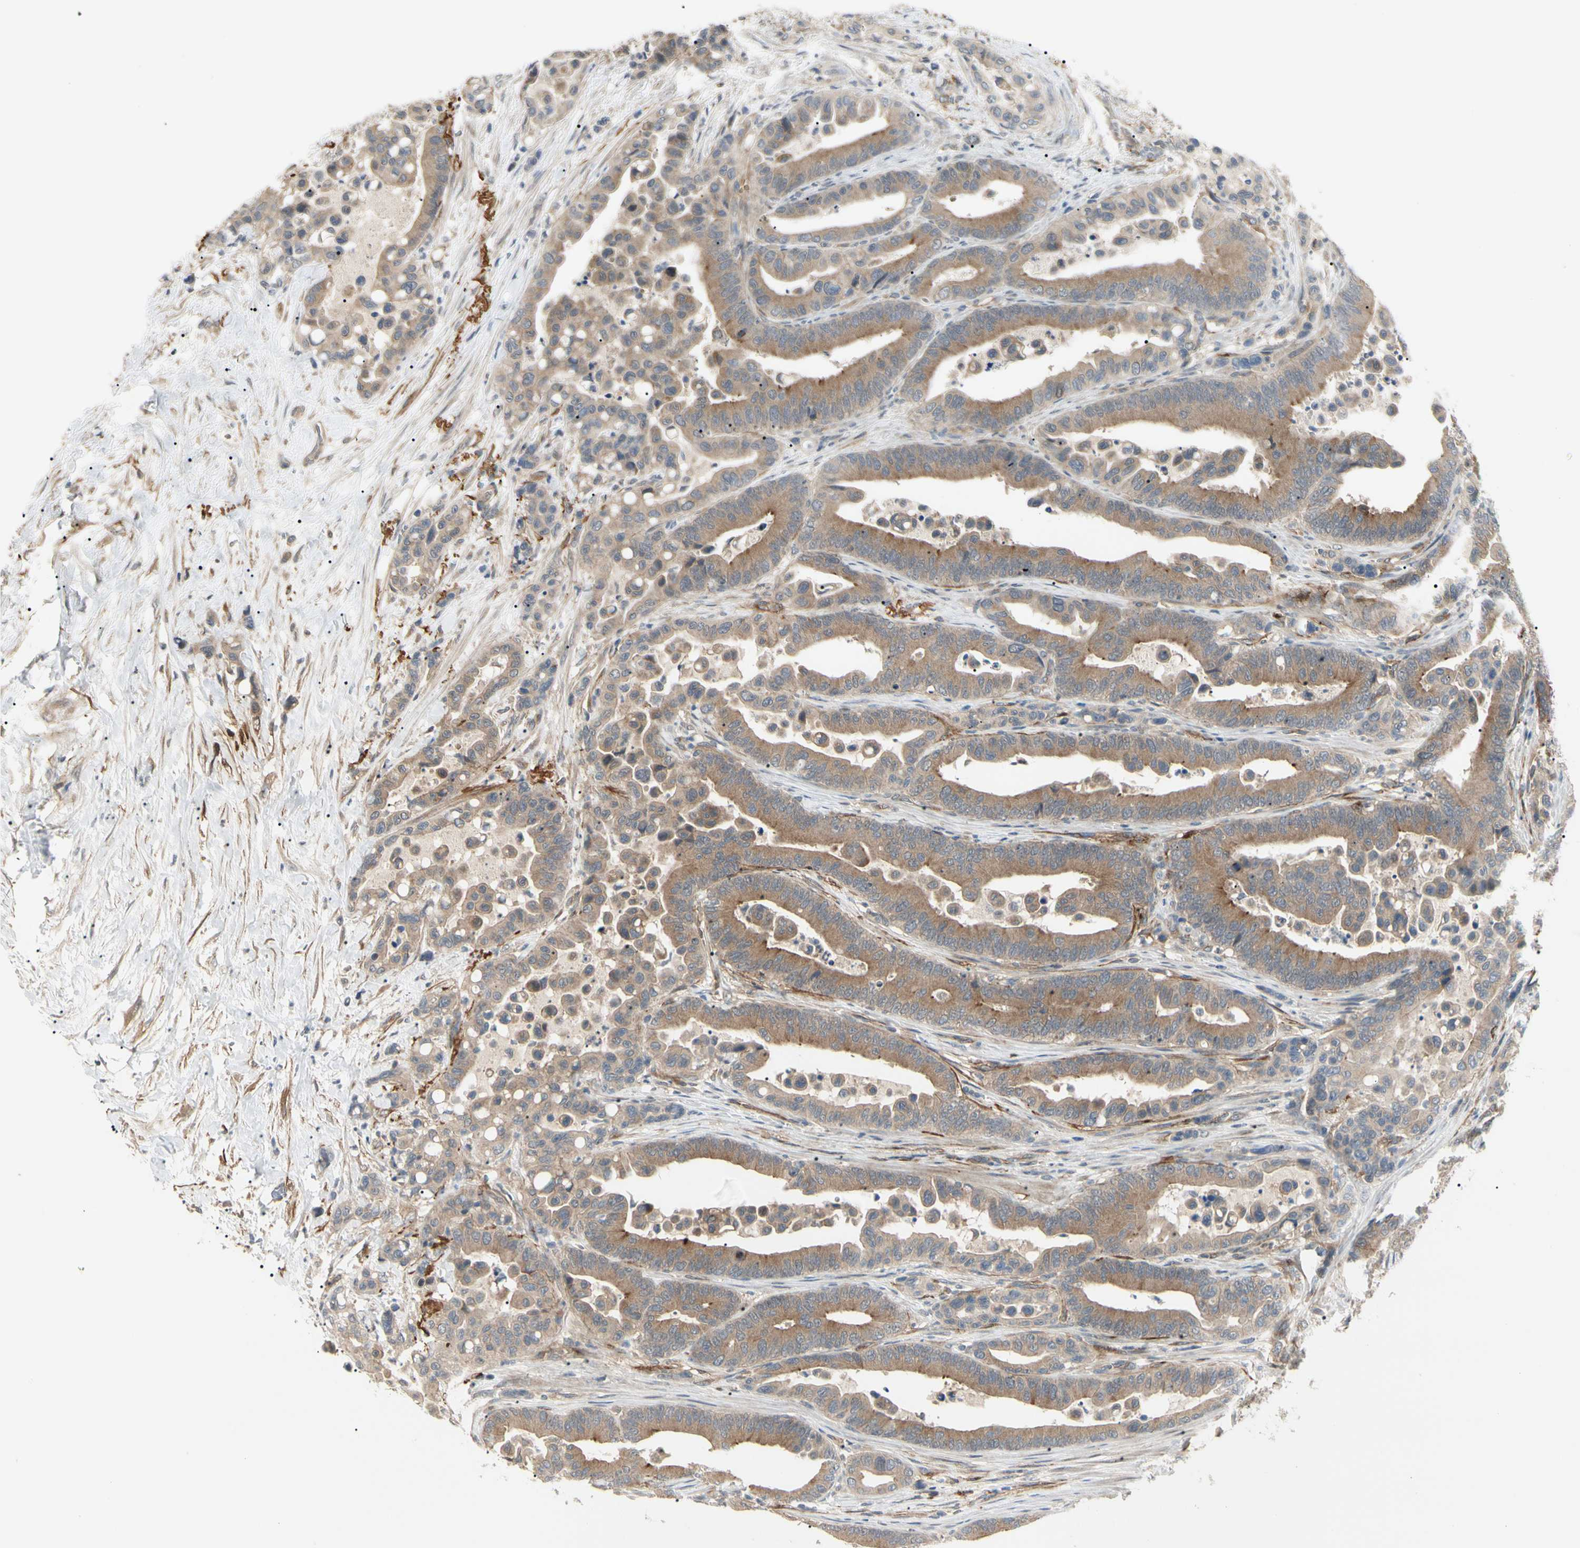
{"staining": {"intensity": "moderate", "quantity": ">75%", "location": "cytoplasmic/membranous"}, "tissue": "colorectal cancer", "cell_type": "Tumor cells", "image_type": "cancer", "snomed": [{"axis": "morphology", "description": "Normal tissue, NOS"}, {"axis": "morphology", "description": "Adenocarcinoma, NOS"}, {"axis": "topography", "description": "Colon"}], "caption": "High-magnification brightfield microscopy of adenocarcinoma (colorectal) stained with DAB (3,3'-diaminobenzidine) (brown) and counterstained with hematoxylin (blue). tumor cells exhibit moderate cytoplasmic/membranous staining is identified in approximately>75% of cells.", "gene": "F2R", "patient": {"sex": "male", "age": 82}}